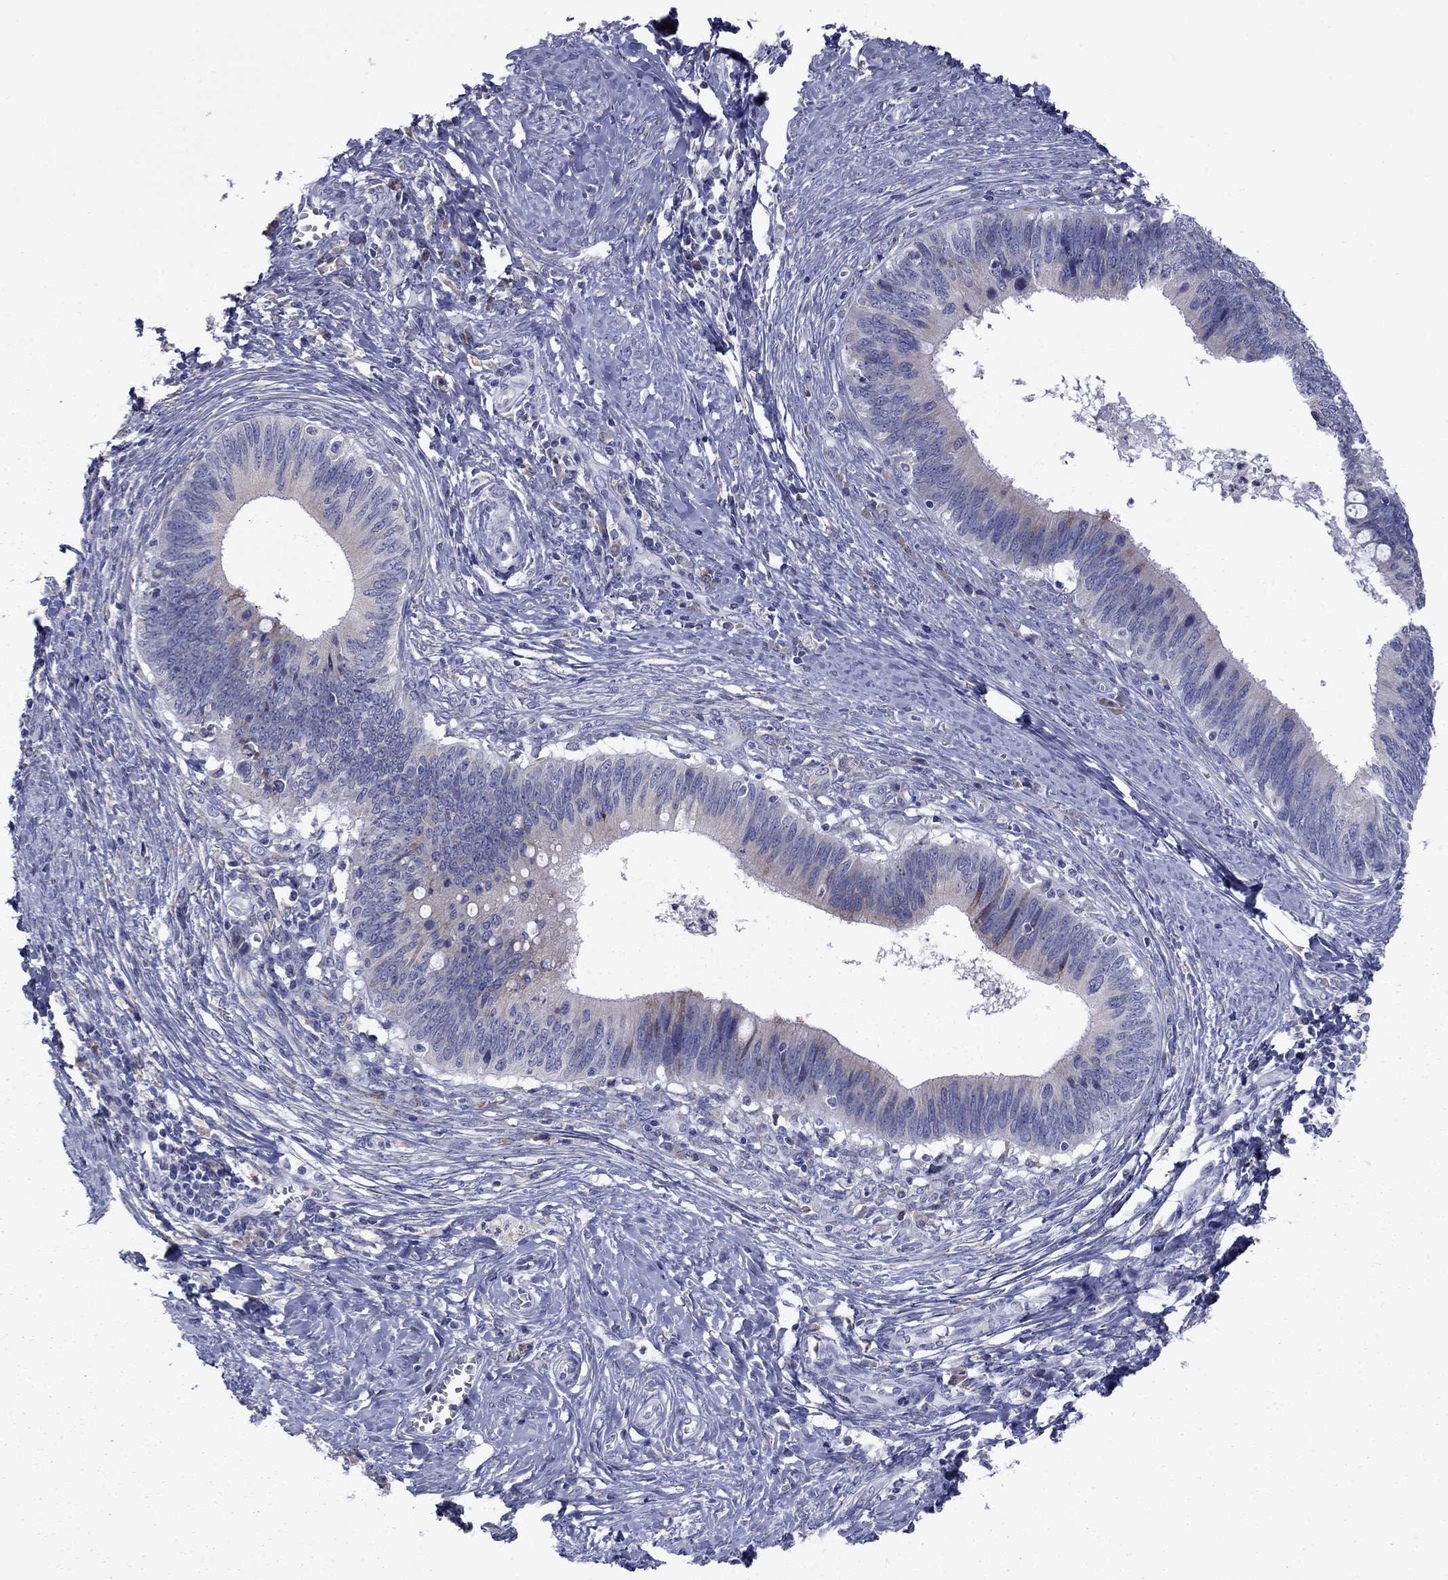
{"staining": {"intensity": "negative", "quantity": "none", "location": "none"}, "tissue": "cervical cancer", "cell_type": "Tumor cells", "image_type": "cancer", "snomed": [{"axis": "morphology", "description": "Adenocarcinoma, NOS"}, {"axis": "topography", "description": "Cervix"}], "caption": "The histopathology image exhibits no significant expression in tumor cells of cervical cancer.", "gene": "TMPRSS11A", "patient": {"sex": "female", "age": 42}}